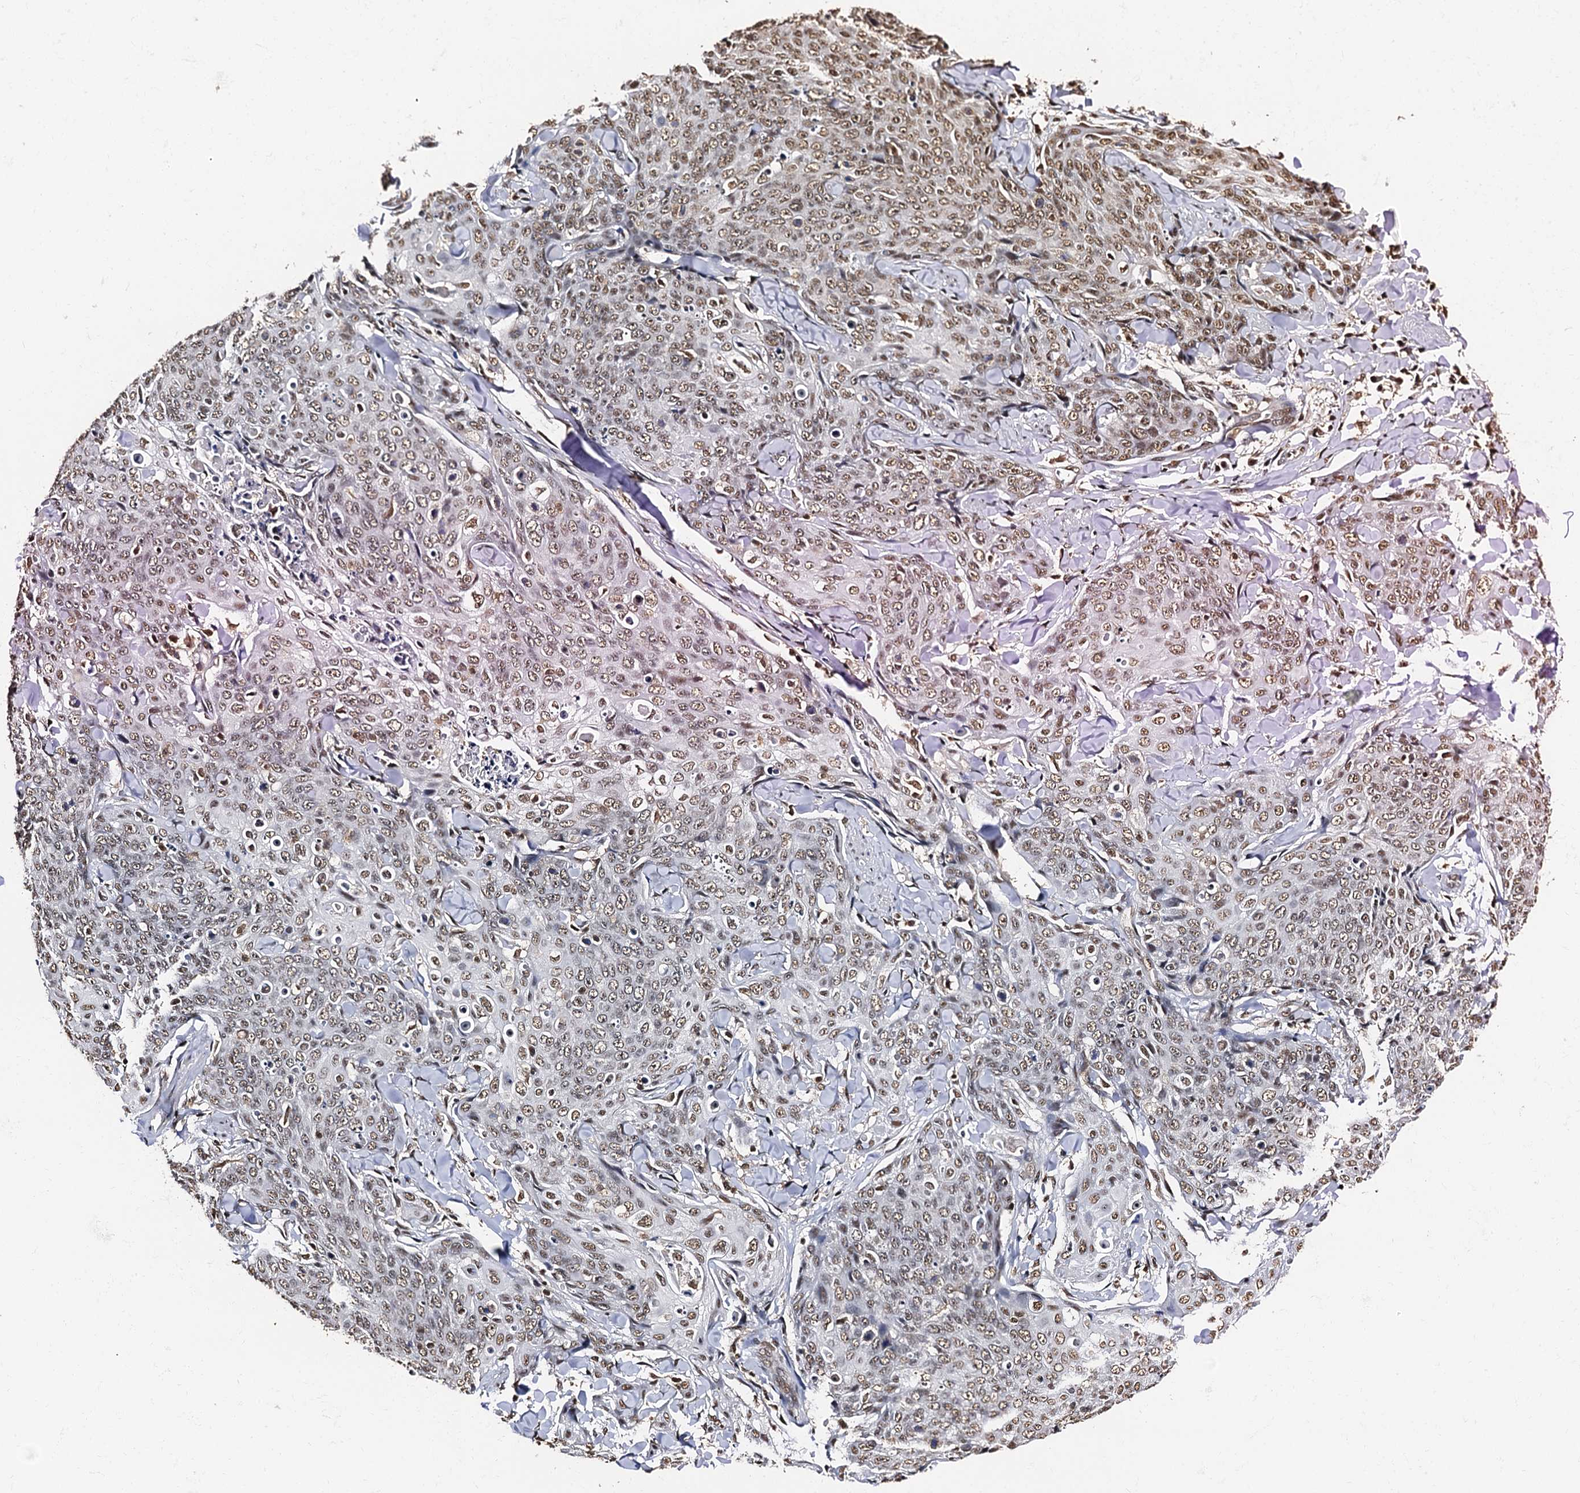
{"staining": {"intensity": "moderate", "quantity": ">75%", "location": "nuclear"}, "tissue": "skin cancer", "cell_type": "Tumor cells", "image_type": "cancer", "snomed": [{"axis": "morphology", "description": "Squamous cell carcinoma, NOS"}, {"axis": "topography", "description": "Skin"}, {"axis": "topography", "description": "Vulva"}], "caption": "Immunohistochemical staining of human skin squamous cell carcinoma exhibits medium levels of moderate nuclear expression in about >75% of tumor cells. Immunohistochemistry (ihc) stains the protein of interest in brown and the nuclei are stained blue.", "gene": "SNRPD2", "patient": {"sex": "female", "age": 85}}